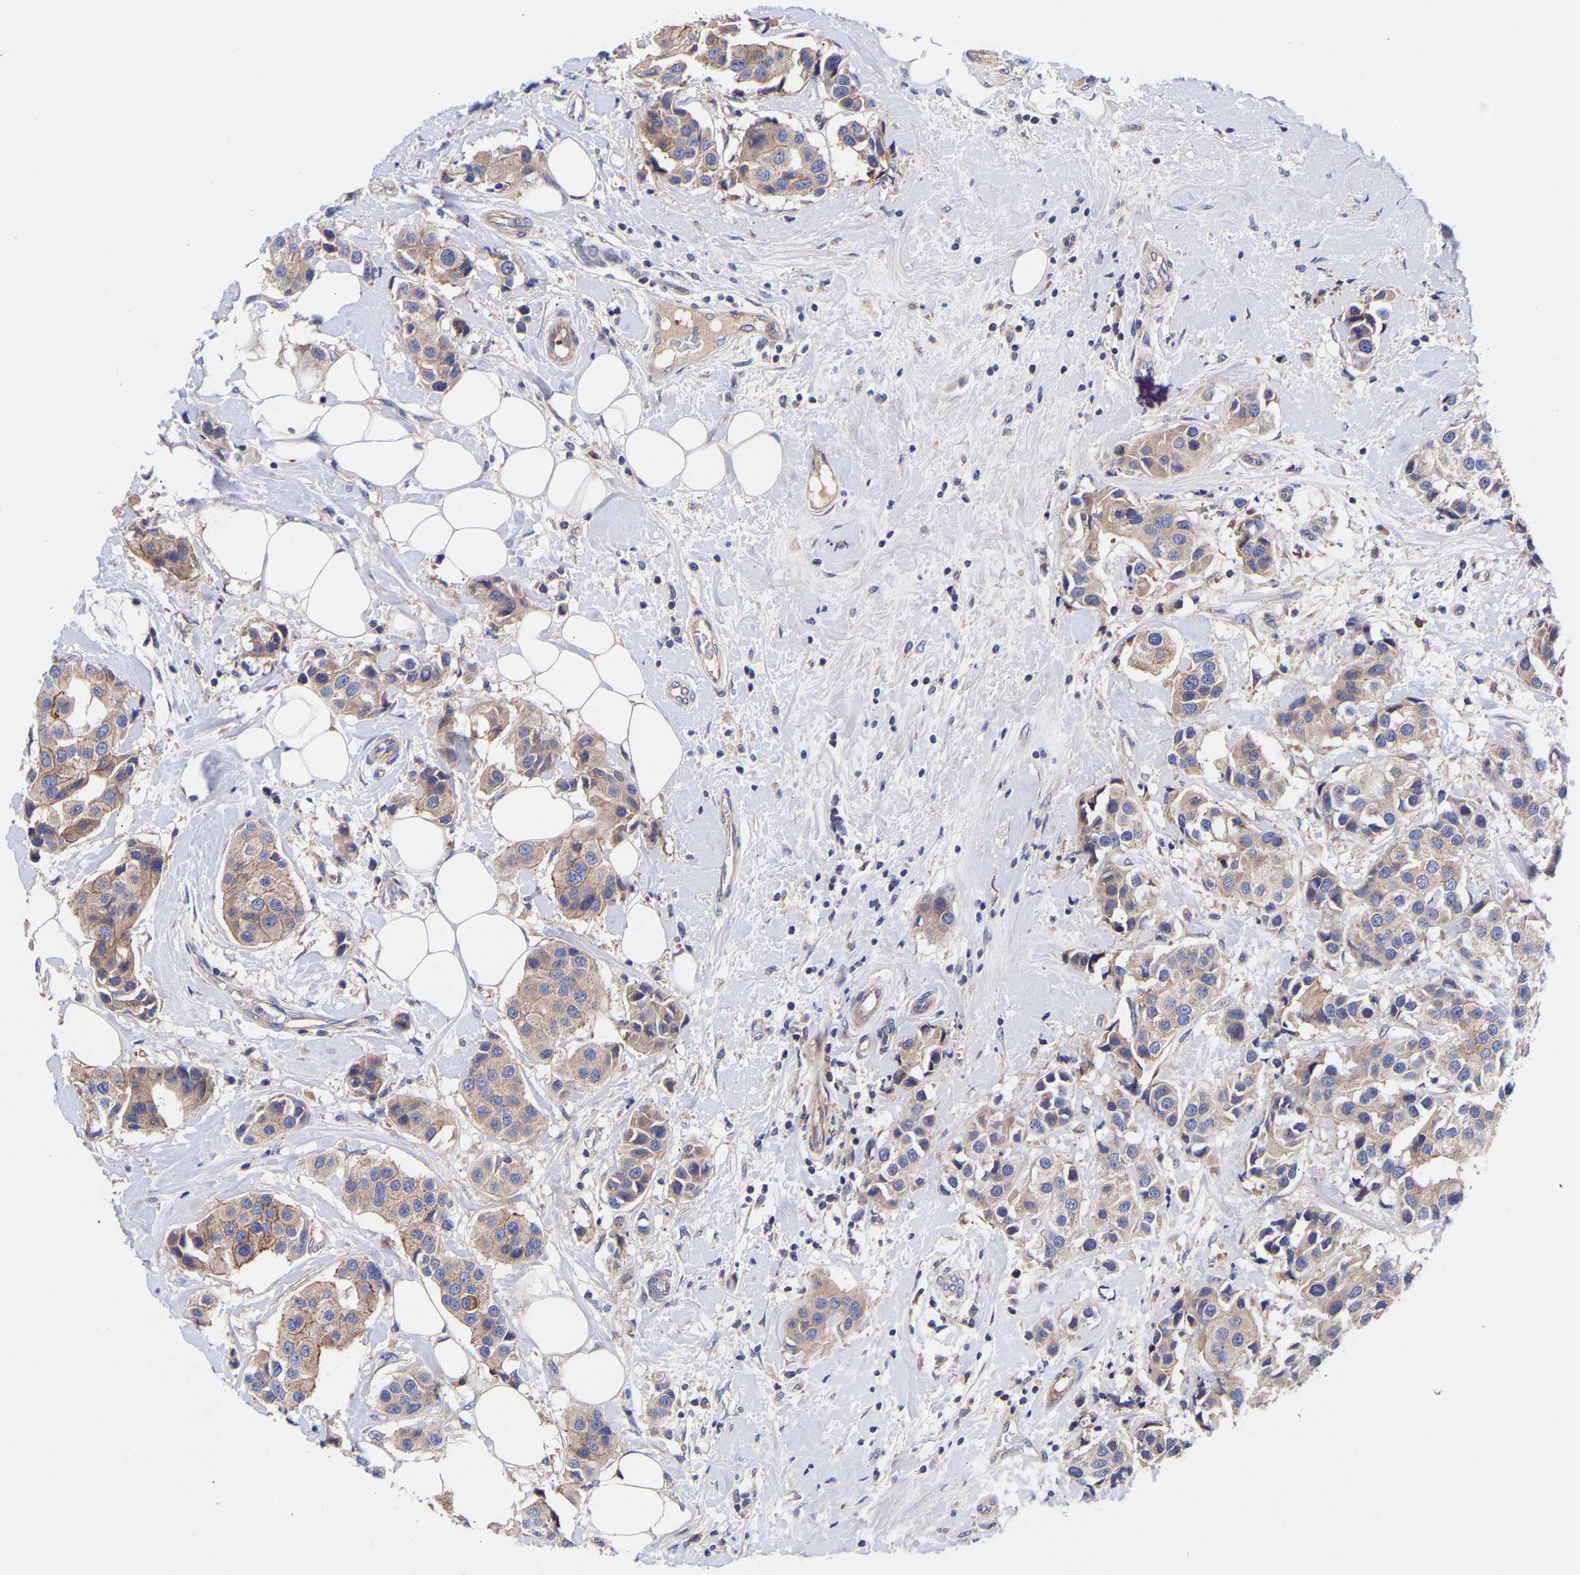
{"staining": {"intensity": "weak", "quantity": ">75%", "location": "cytoplasmic/membranous"}, "tissue": "breast cancer", "cell_type": "Tumor cells", "image_type": "cancer", "snomed": [{"axis": "morphology", "description": "Normal tissue, NOS"}, {"axis": "morphology", "description": "Duct carcinoma"}, {"axis": "topography", "description": "Breast"}], "caption": "An image showing weak cytoplasmic/membranous positivity in approximately >75% of tumor cells in breast infiltrating ductal carcinoma, as visualized by brown immunohistochemical staining.", "gene": "AIMP2", "patient": {"sex": "female", "age": 39}}